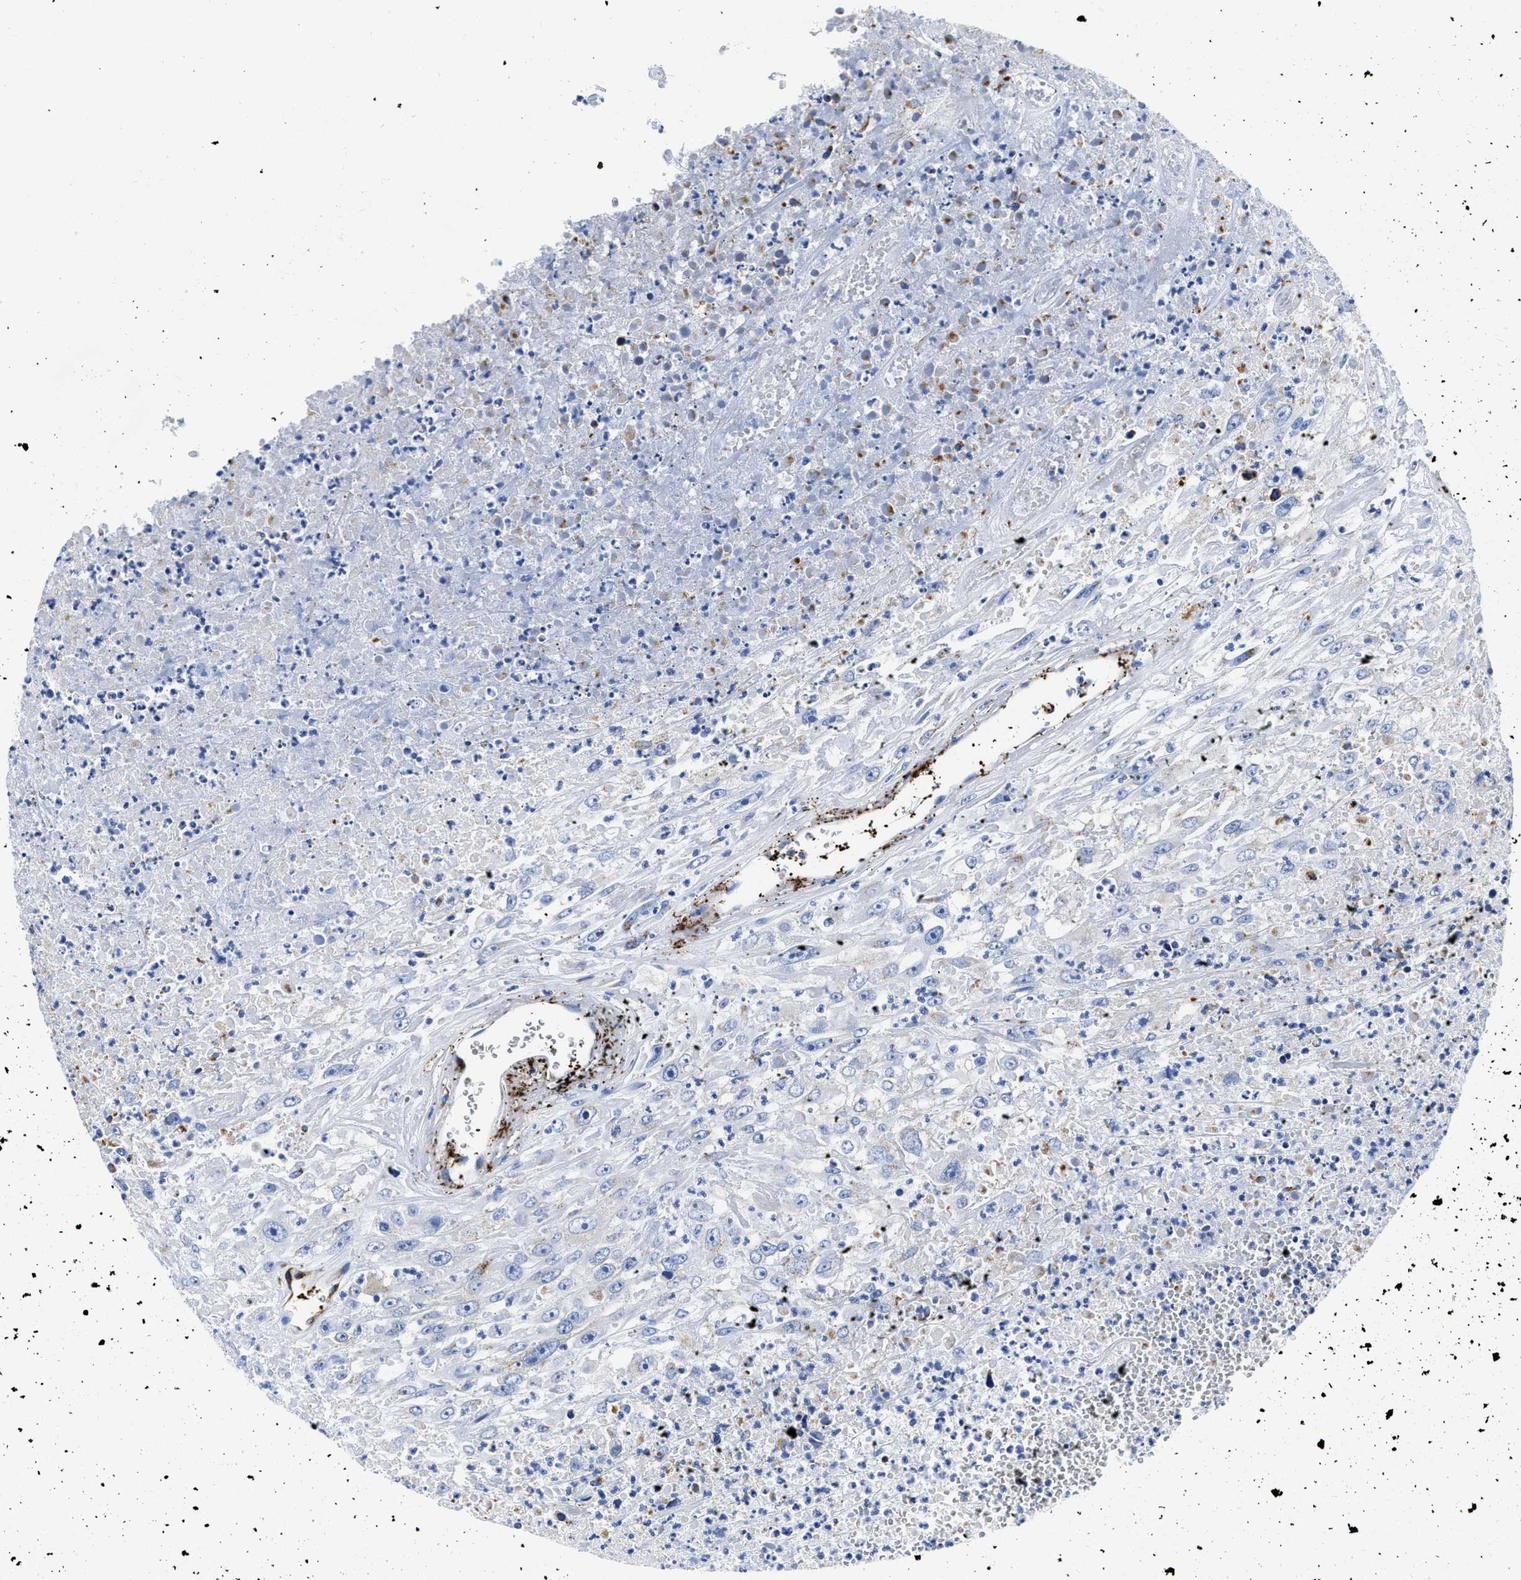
{"staining": {"intensity": "negative", "quantity": "none", "location": "none"}, "tissue": "urothelial cancer", "cell_type": "Tumor cells", "image_type": "cancer", "snomed": [{"axis": "morphology", "description": "Urothelial carcinoma, High grade"}, {"axis": "topography", "description": "Urinary bladder"}], "caption": "Tumor cells are negative for brown protein staining in urothelial cancer. (DAB IHC with hematoxylin counter stain).", "gene": "TVP23B", "patient": {"sex": "male", "age": 46}}